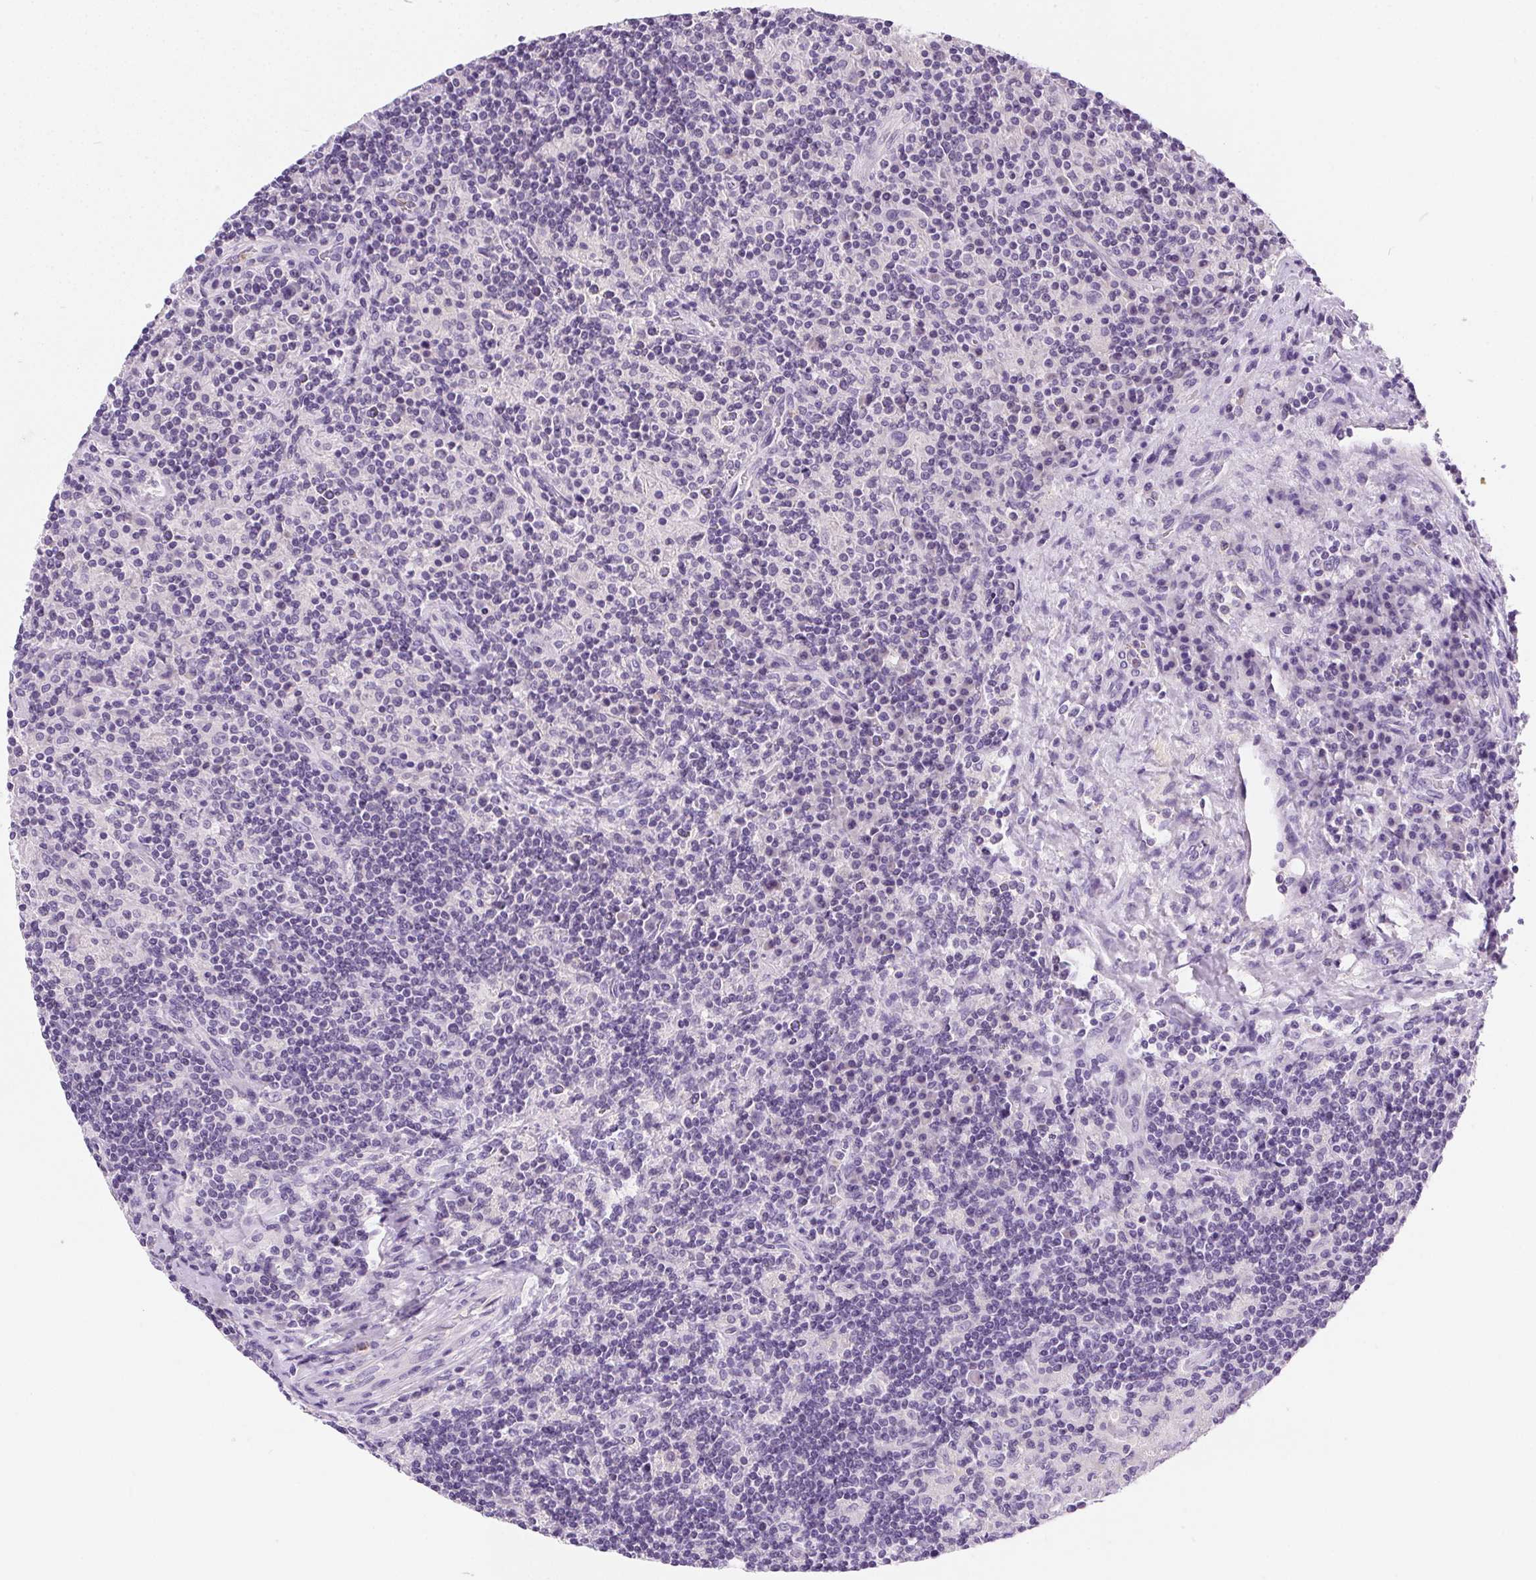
{"staining": {"intensity": "negative", "quantity": "none", "location": "none"}, "tissue": "lymphoma", "cell_type": "Tumor cells", "image_type": "cancer", "snomed": [{"axis": "morphology", "description": "Hodgkin's disease, NOS"}, {"axis": "topography", "description": "Lymph node"}], "caption": "There is no significant expression in tumor cells of Hodgkin's disease.", "gene": "SSTR4", "patient": {"sex": "male", "age": 70}}